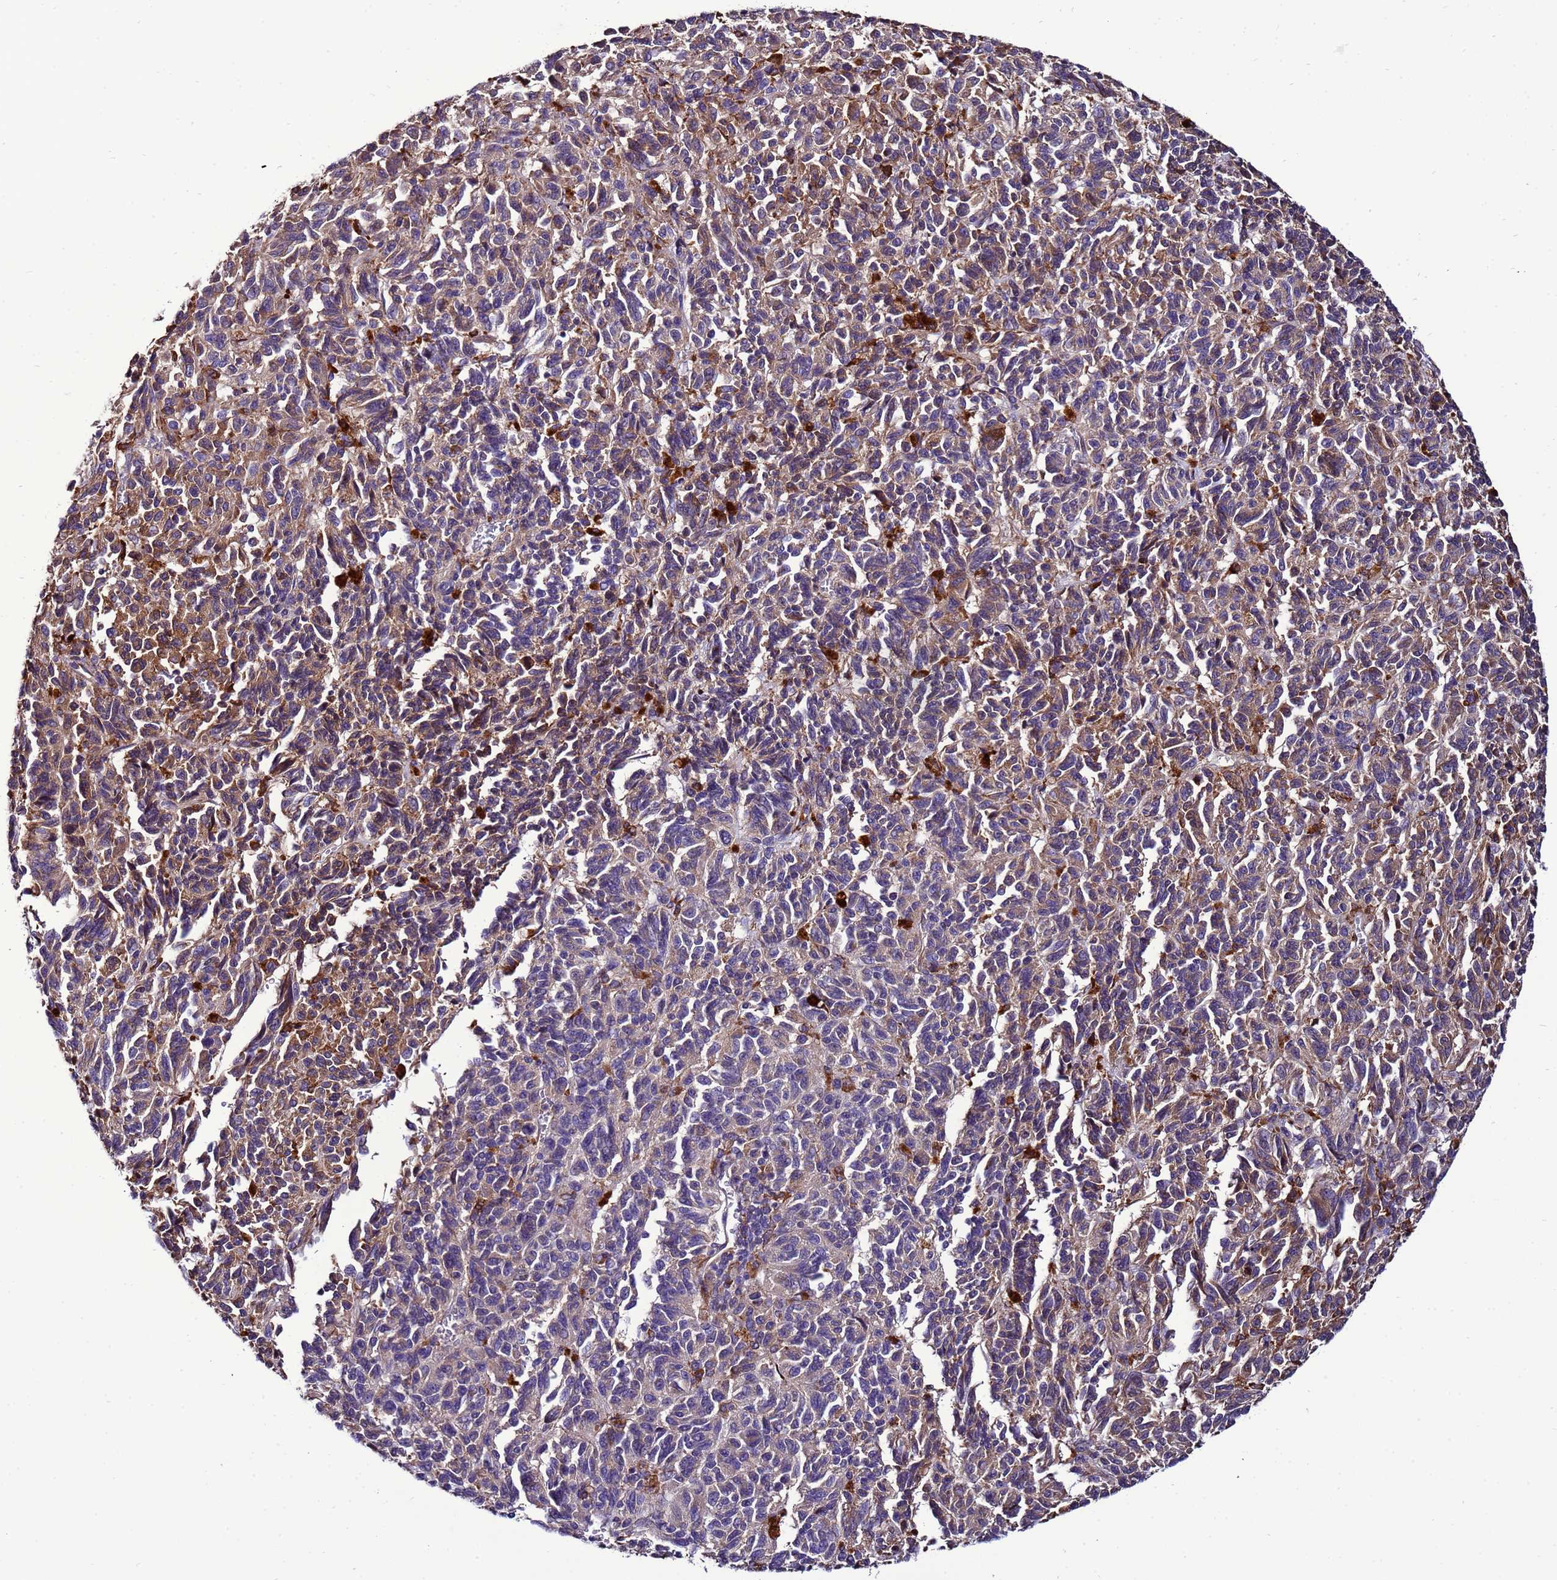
{"staining": {"intensity": "weak", "quantity": "25%-75%", "location": "cytoplasmic/membranous"}, "tissue": "melanoma", "cell_type": "Tumor cells", "image_type": "cancer", "snomed": [{"axis": "morphology", "description": "Malignant melanoma, Metastatic site"}, {"axis": "topography", "description": "Lung"}], "caption": "Human malignant melanoma (metastatic site) stained with a protein marker reveals weak staining in tumor cells.", "gene": "ANTKMT", "patient": {"sex": "male", "age": 64}}